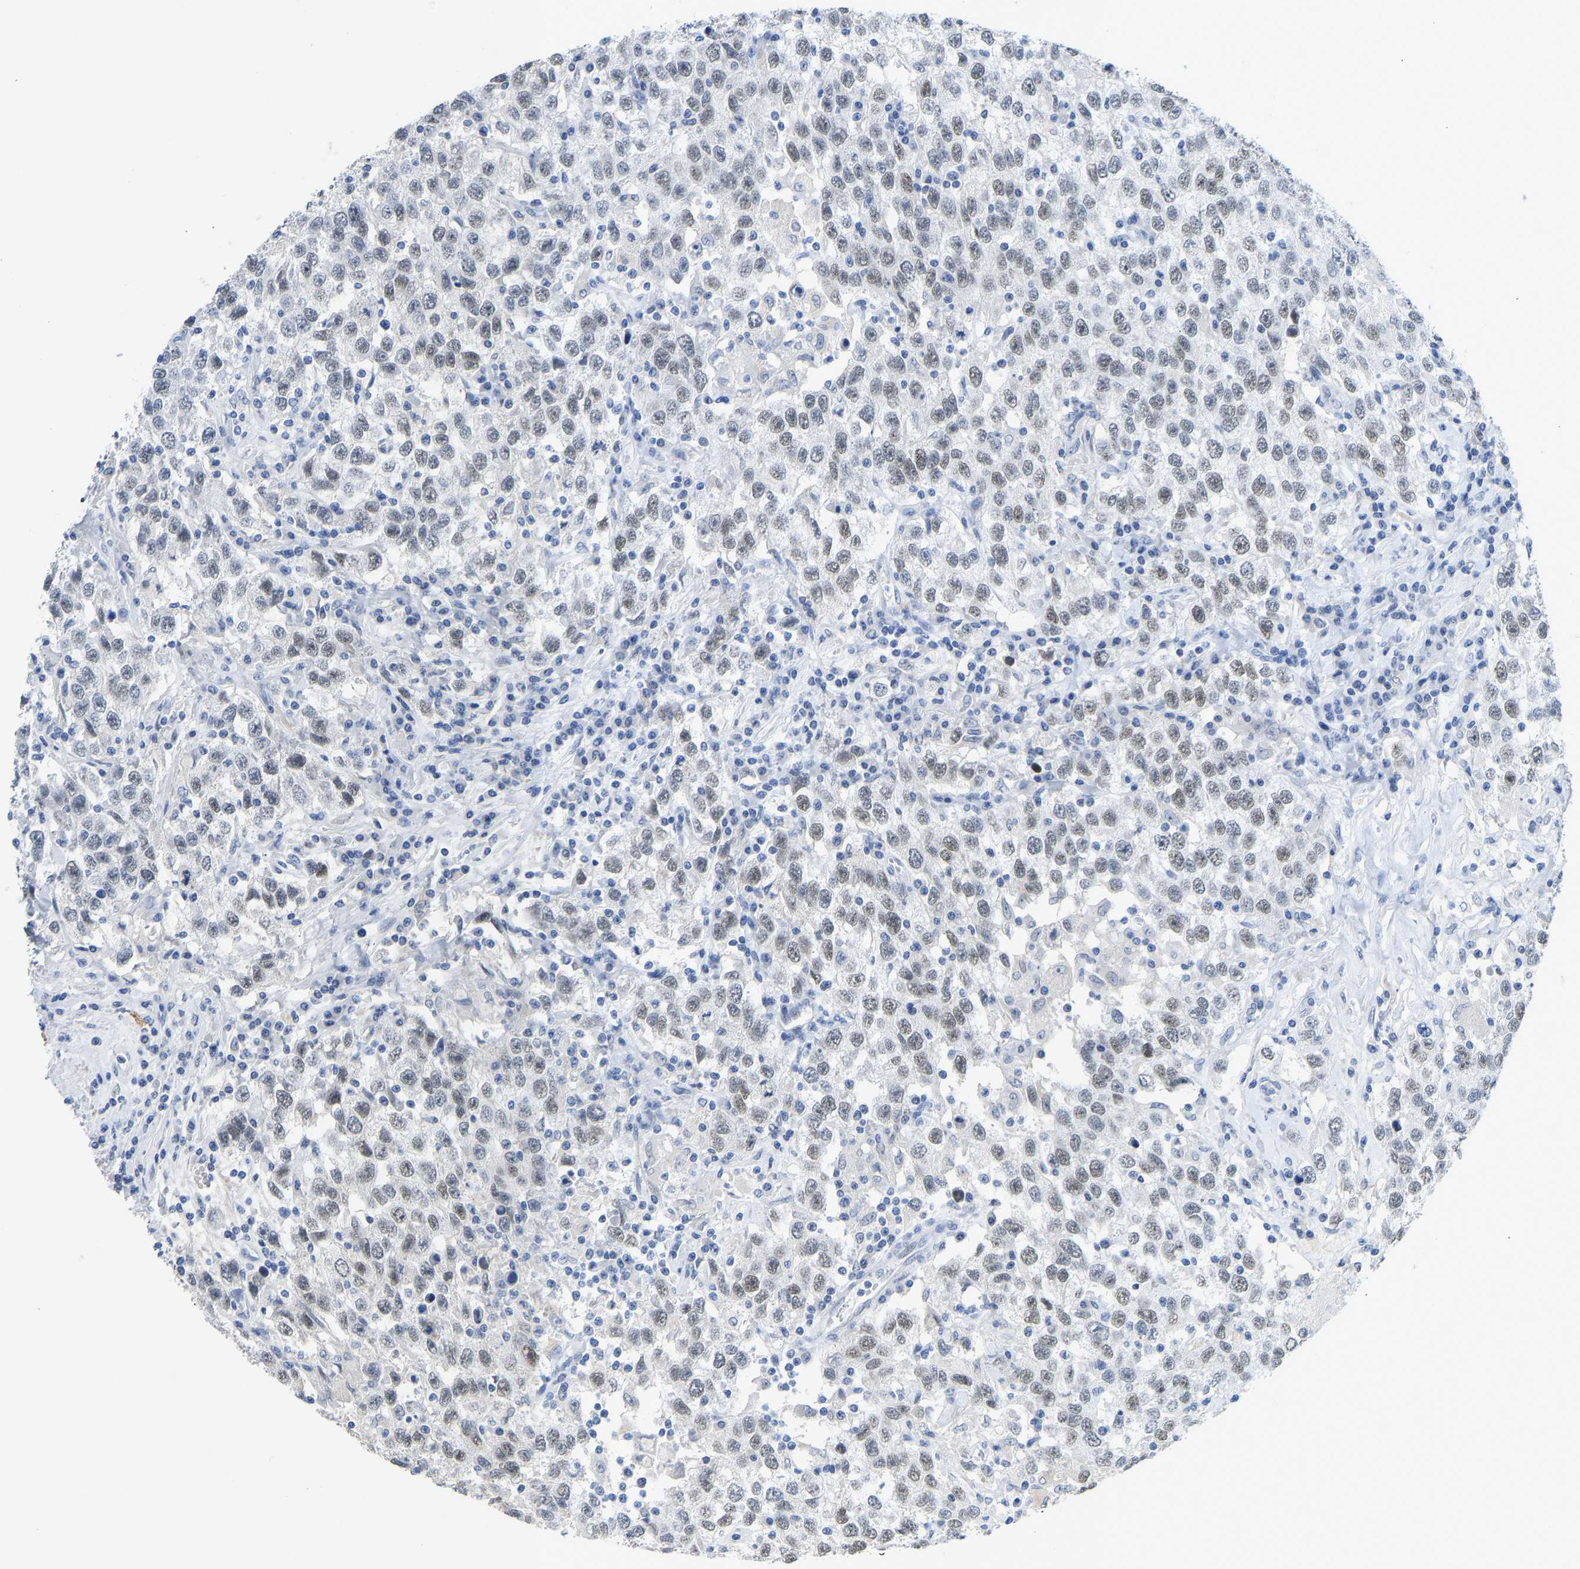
{"staining": {"intensity": "negative", "quantity": "none", "location": "none"}, "tissue": "testis cancer", "cell_type": "Tumor cells", "image_type": "cancer", "snomed": [{"axis": "morphology", "description": "Seminoma, NOS"}, {"axis": "topography", "description": "Testis"}], "caption": "This is an immunohistochemistry image of human testis cancer (seminoma). There is no expression in tumor cells.", "gene": "TXNDC2", "patient": {"sex": "male", "age": 41}}